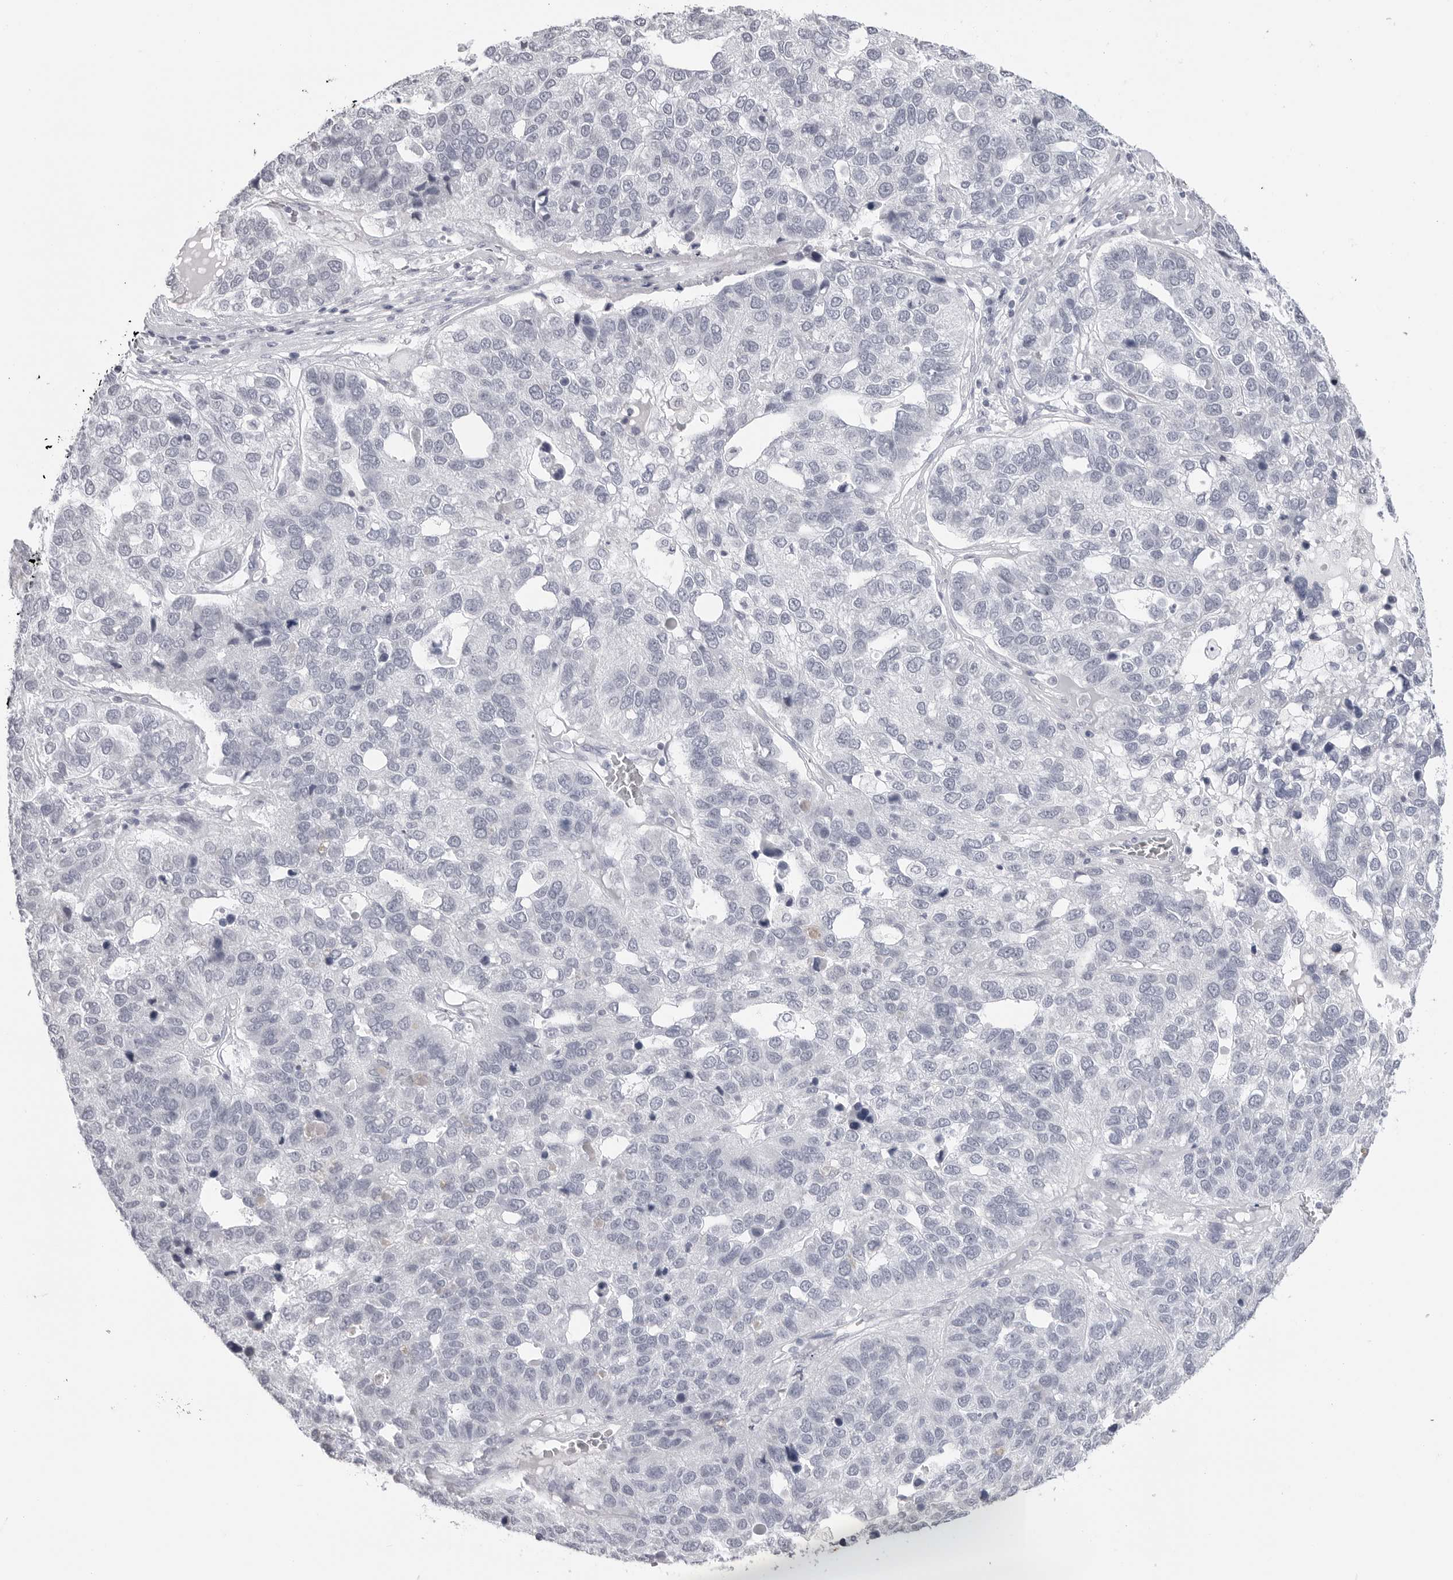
{"staining": {"intensity": "negative", "quantity": "none", "location": "none"}, "tissue": "pancreatic cancer", "cell_type": "Tumor cells", "image_type": "cancer", "snomed": [{"axis": "morphology", "description": "Adenocarcinoma, NOS"}, {"axis": "topography", "description": "Pancreas"}], "caption": "This is an immunohistochemistry photomicrograph of human pancreatic cancer. There is no positivity in tumor cells.", "gene": "PGA3", "patient": {"sex": "female", "age": 61}}